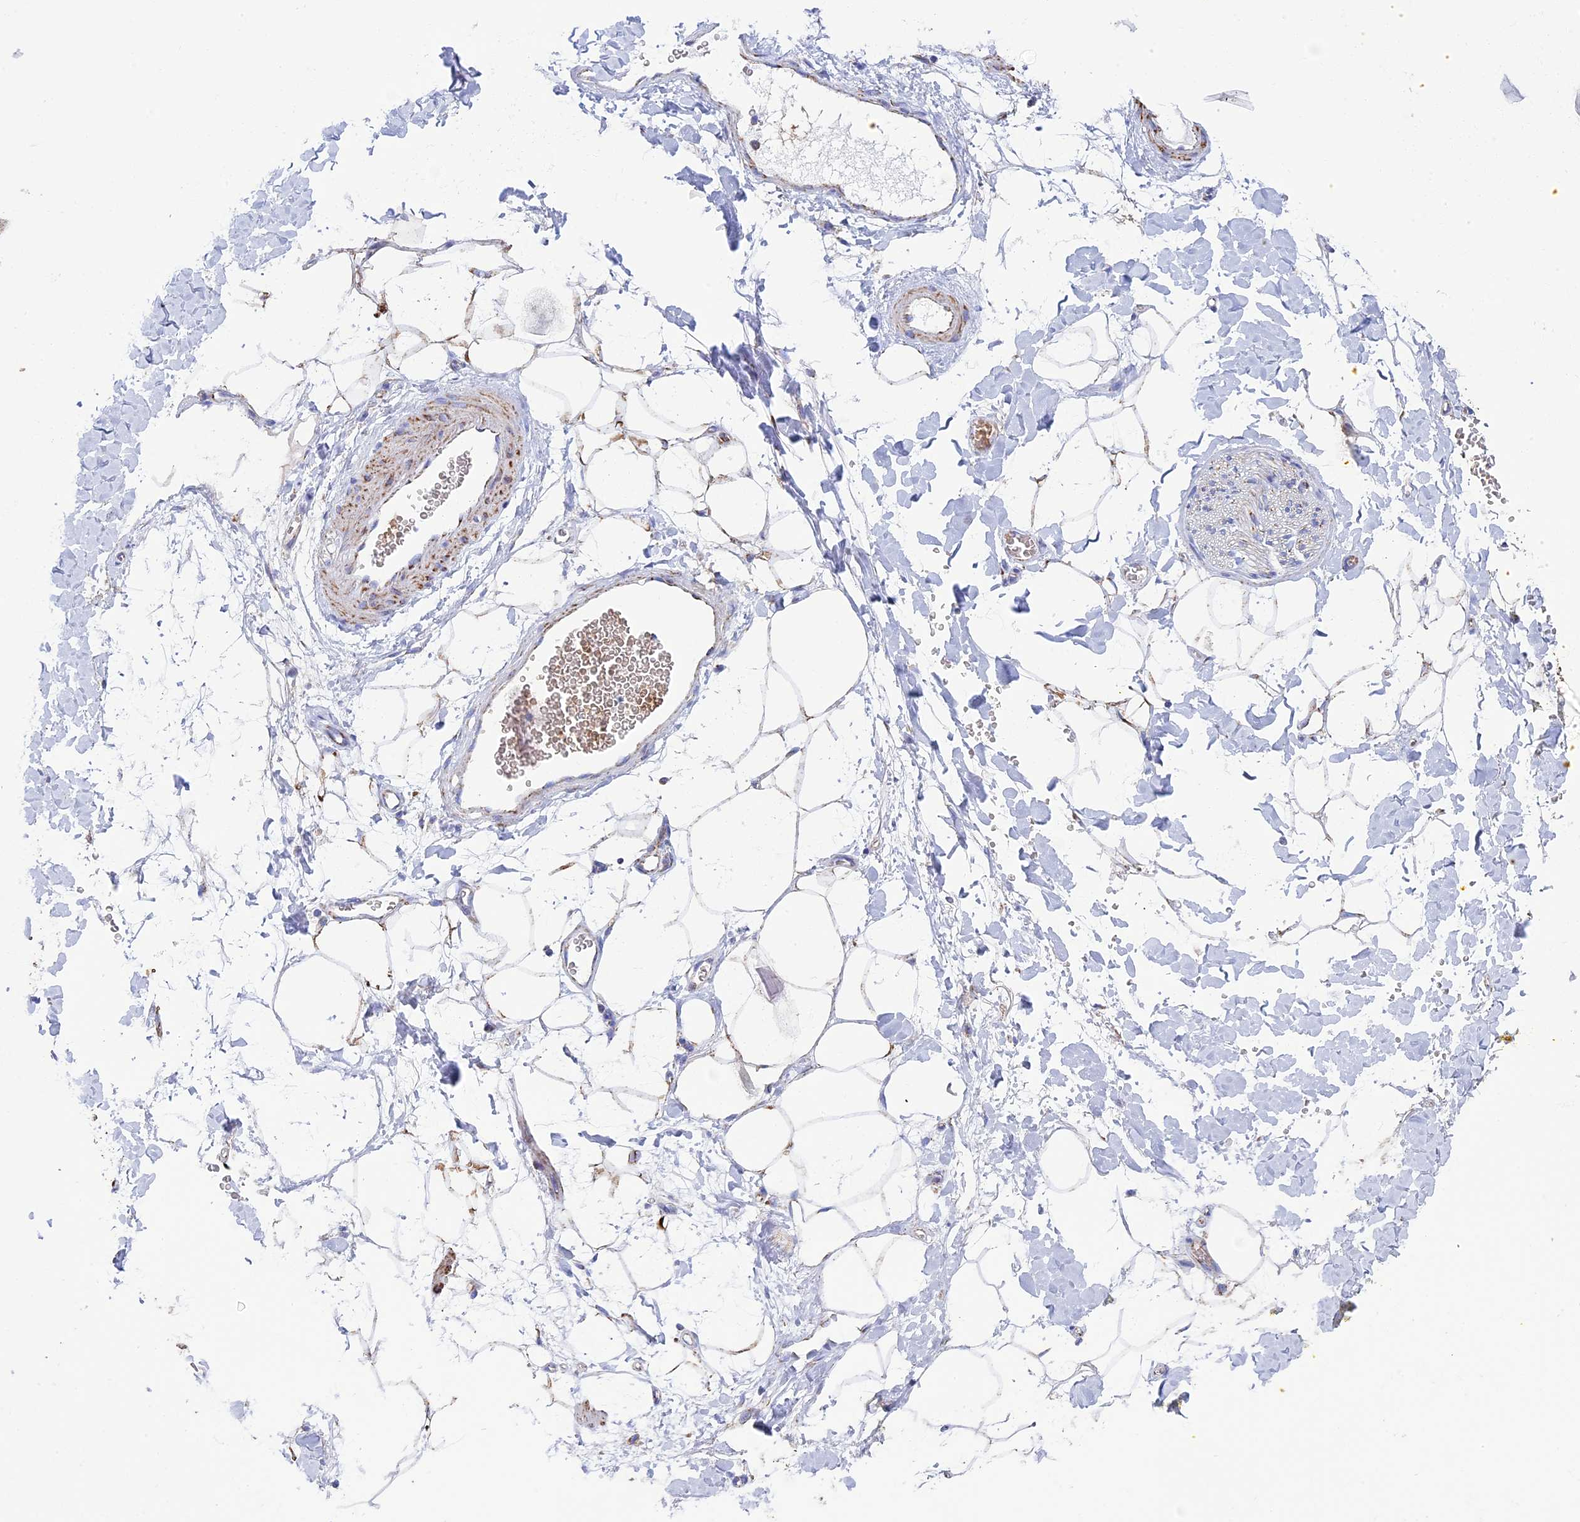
{"staining": {"intensity": "strong", "quantity": ">75%", "location": "cytoplasmic/membranous"}, "tissue": "adipose tissue", "cell_type": "Adipocytes", "image_type": "normal", "snomed": [{"axis": "morphology", "description": "Normal tissue, NOS"}, {"axis": "morphology", "description": "Adenocarcinoma, NOS"}, {"axis": "topography", "description": "Pancreas"}, {"axis": "topography", "description": "Peripheral nerve tissue"}], "caption": "The photomicrograph demonstrates immunohistochemical staining of unremarkable adipose tissue. There is strong cytoplasmic/membranous expression is appreciated in about >75% of adipocytes.", "gene": "UQCRFS1", "patient": {"sex": "male", "age": 59}}